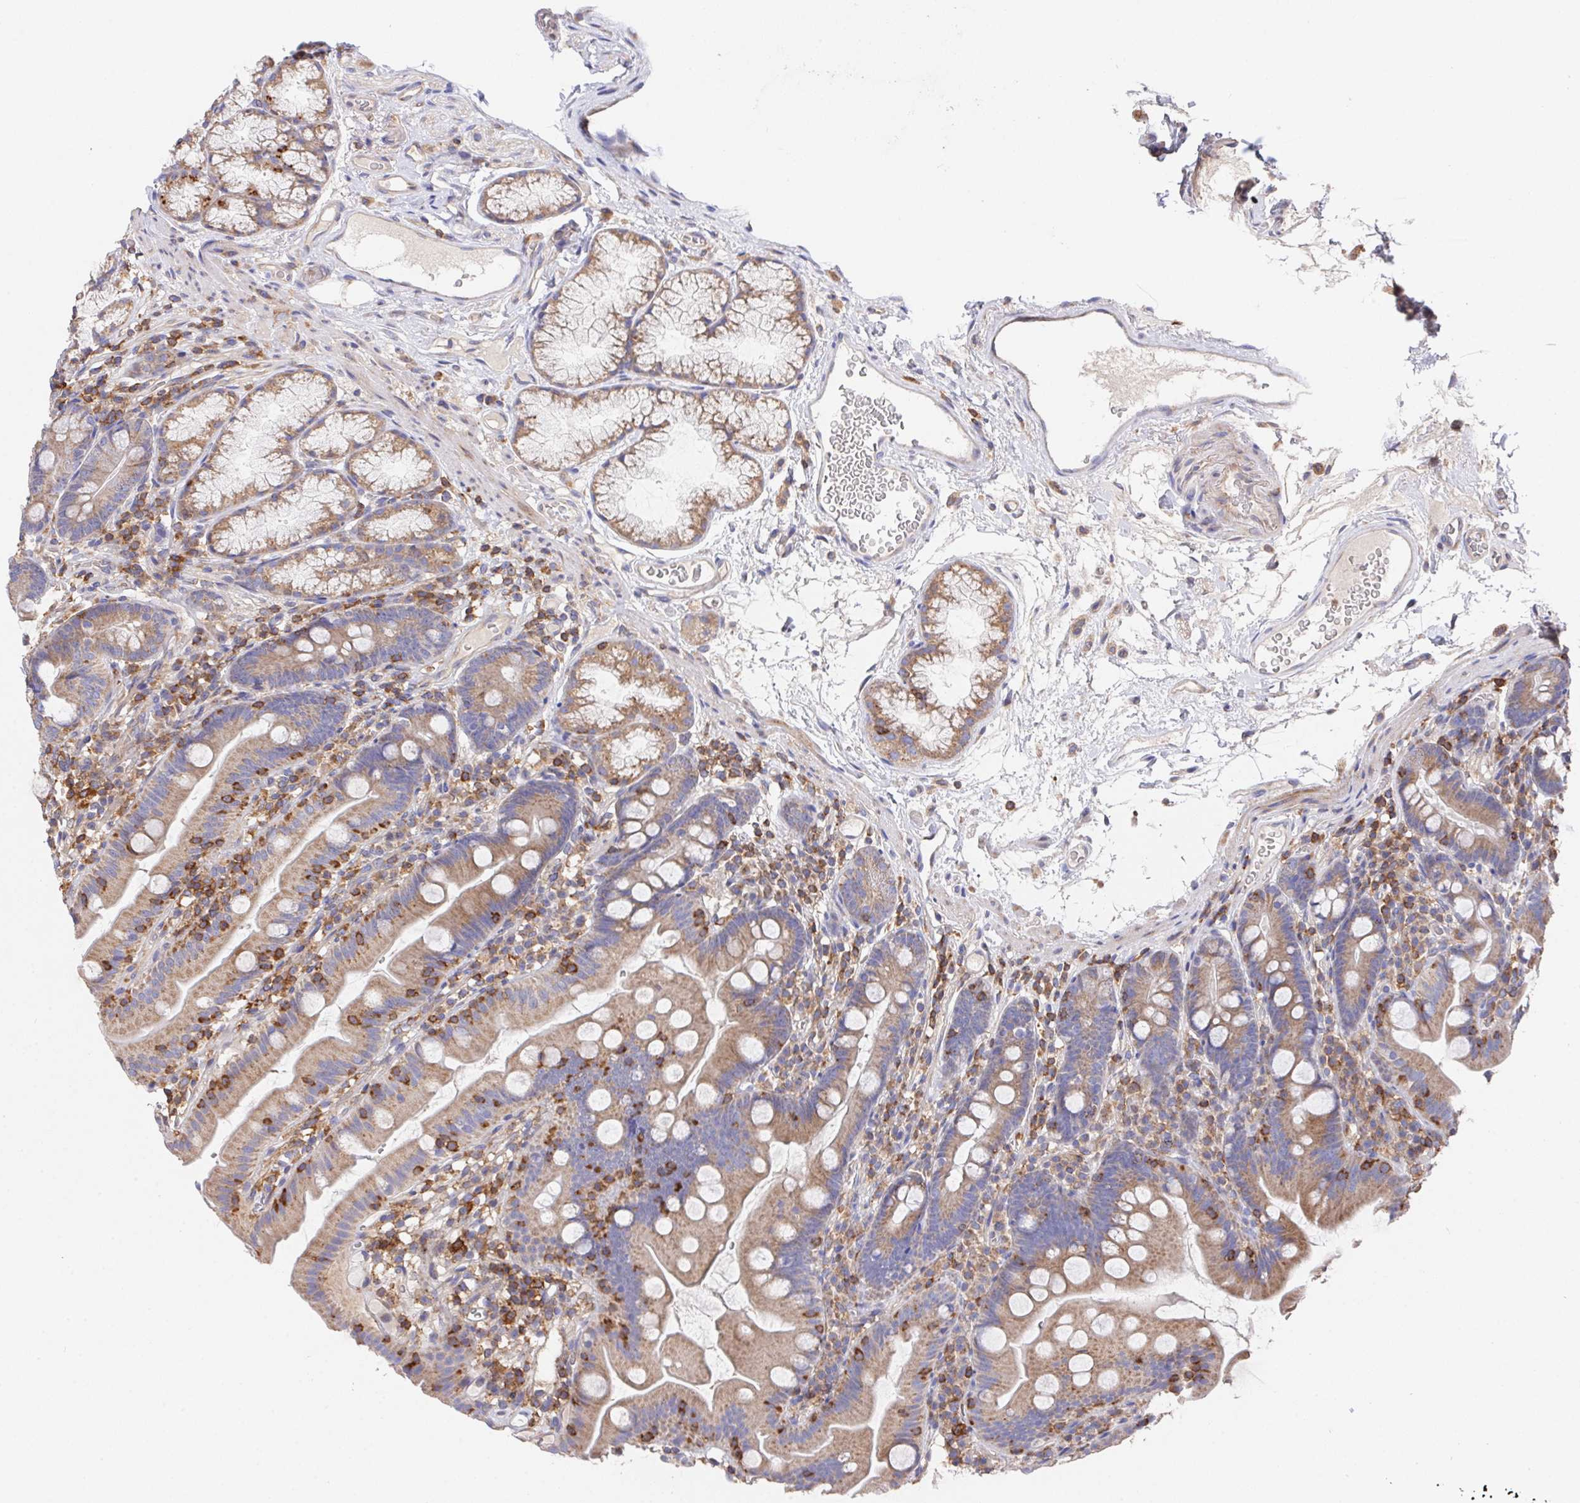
{"staining": {"intensity": "moderate", "quantity": "25%-75%", "location": "cytoplasmic/membranous"}, "tissue": "duodenum", "cell_type": "Glandular cells", "image_type": "normal", "snomed": [{"axis": "morphology", "description": "Normal tissue, NOS"}, {"axis": "topography", "description": "Duodenum"}], "caption": "DAB (3,3'-diaminobenzidine) immunohistochemical staining of unremarkable human duodenum shows moderate cytoplasmic/membranous protein expression in approximately 25%-75% of glandular cells.", "gene": "FAM241A", "patient": {"sex": "female", "age": 67}}